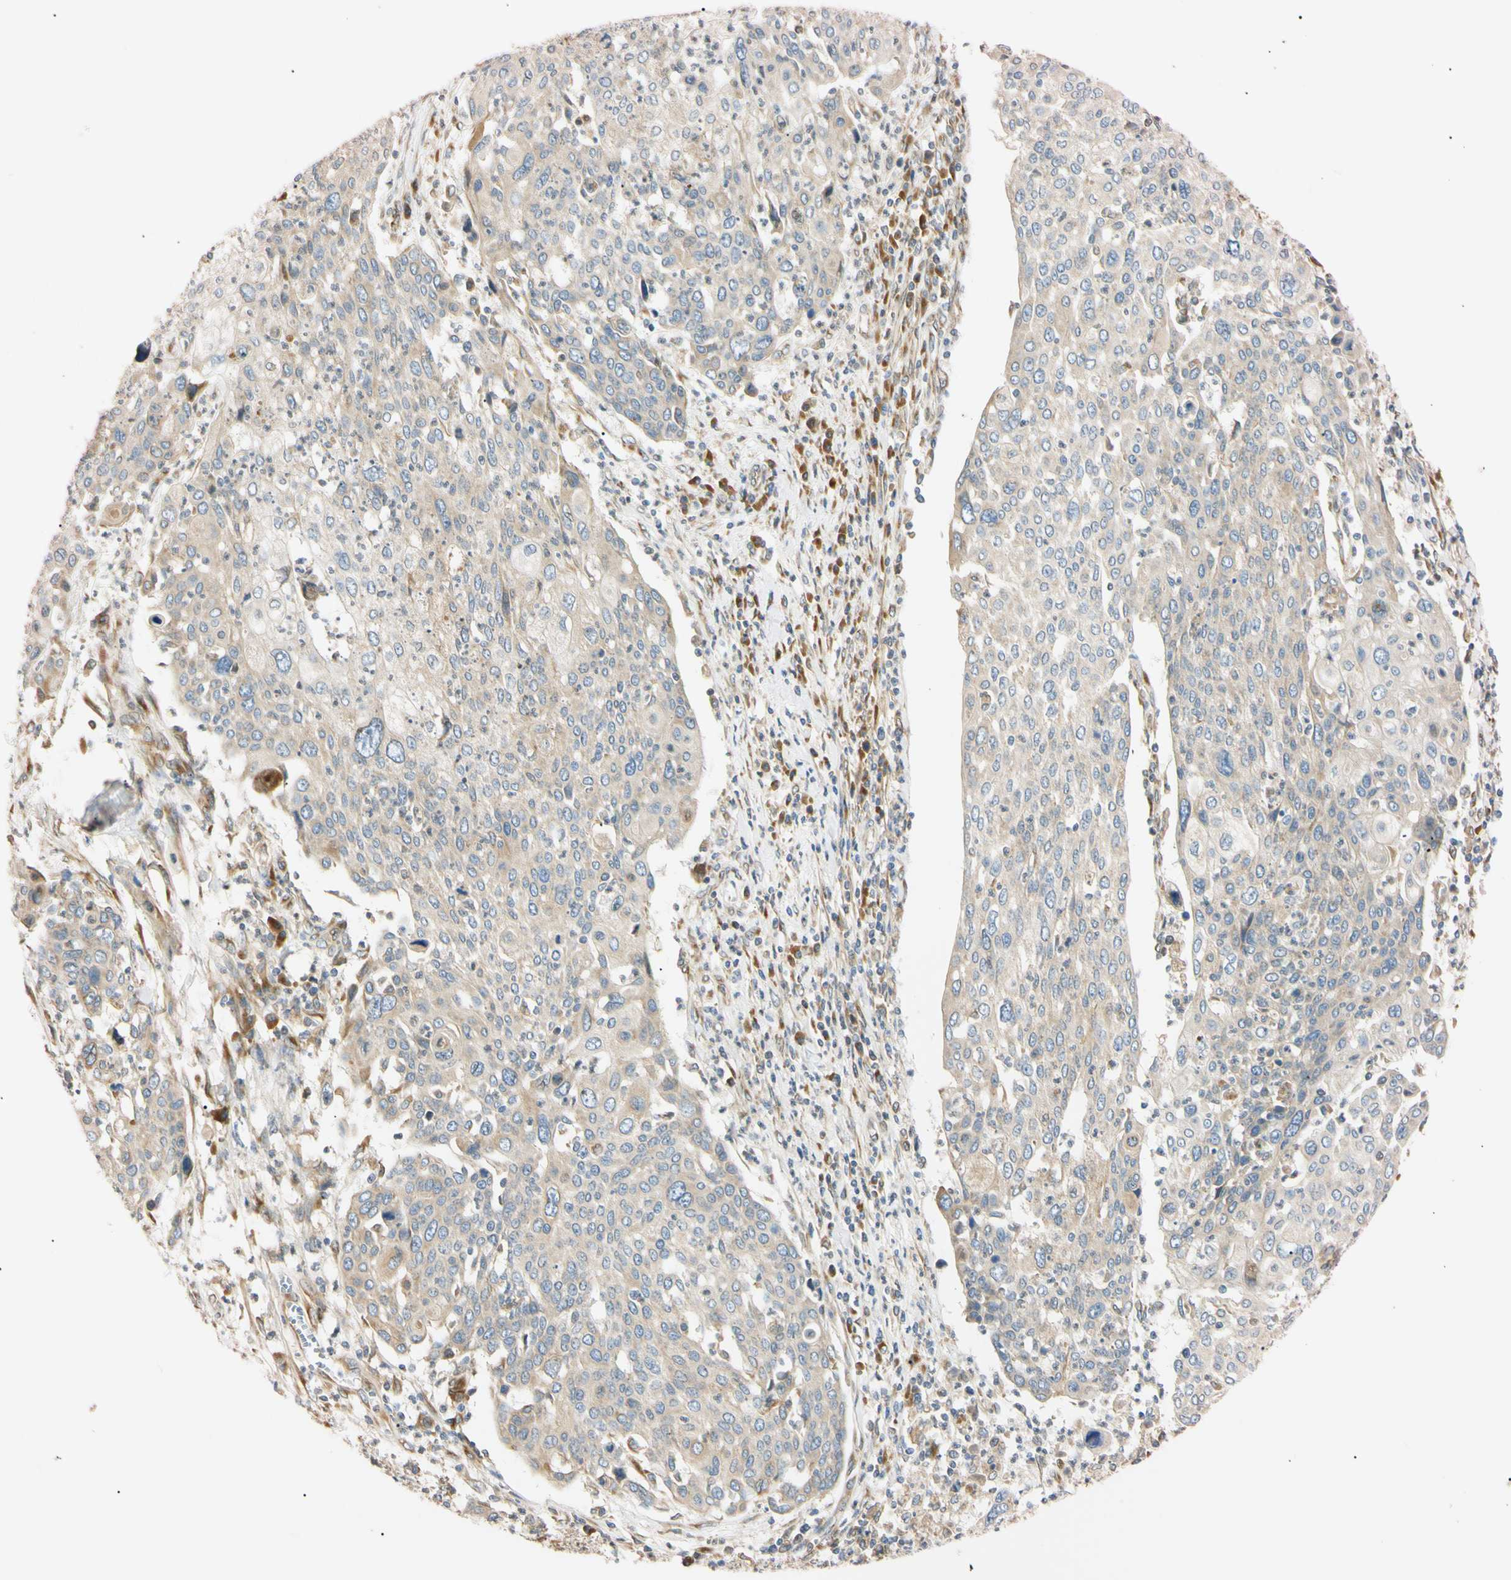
{"staining": {"intensity": "weak", "quantity": "<25%", "location": "cytoplasmic/membranous"}, "tissue": "cervical cancer", "cell_type": "Tumor cells", "image_type": "cancer", "snomed": [{"axis": "morphology", "description": "Squamous cell carcinoma, NOS"}, {"axis": "topography", "description": "Cervix"}], "caption": "Tumor cells show no significant protein positivity in squamous cell carcinoma (cervical).", "gene": "IER3IP1", "patient": {"sex": "female", "age": 40}}